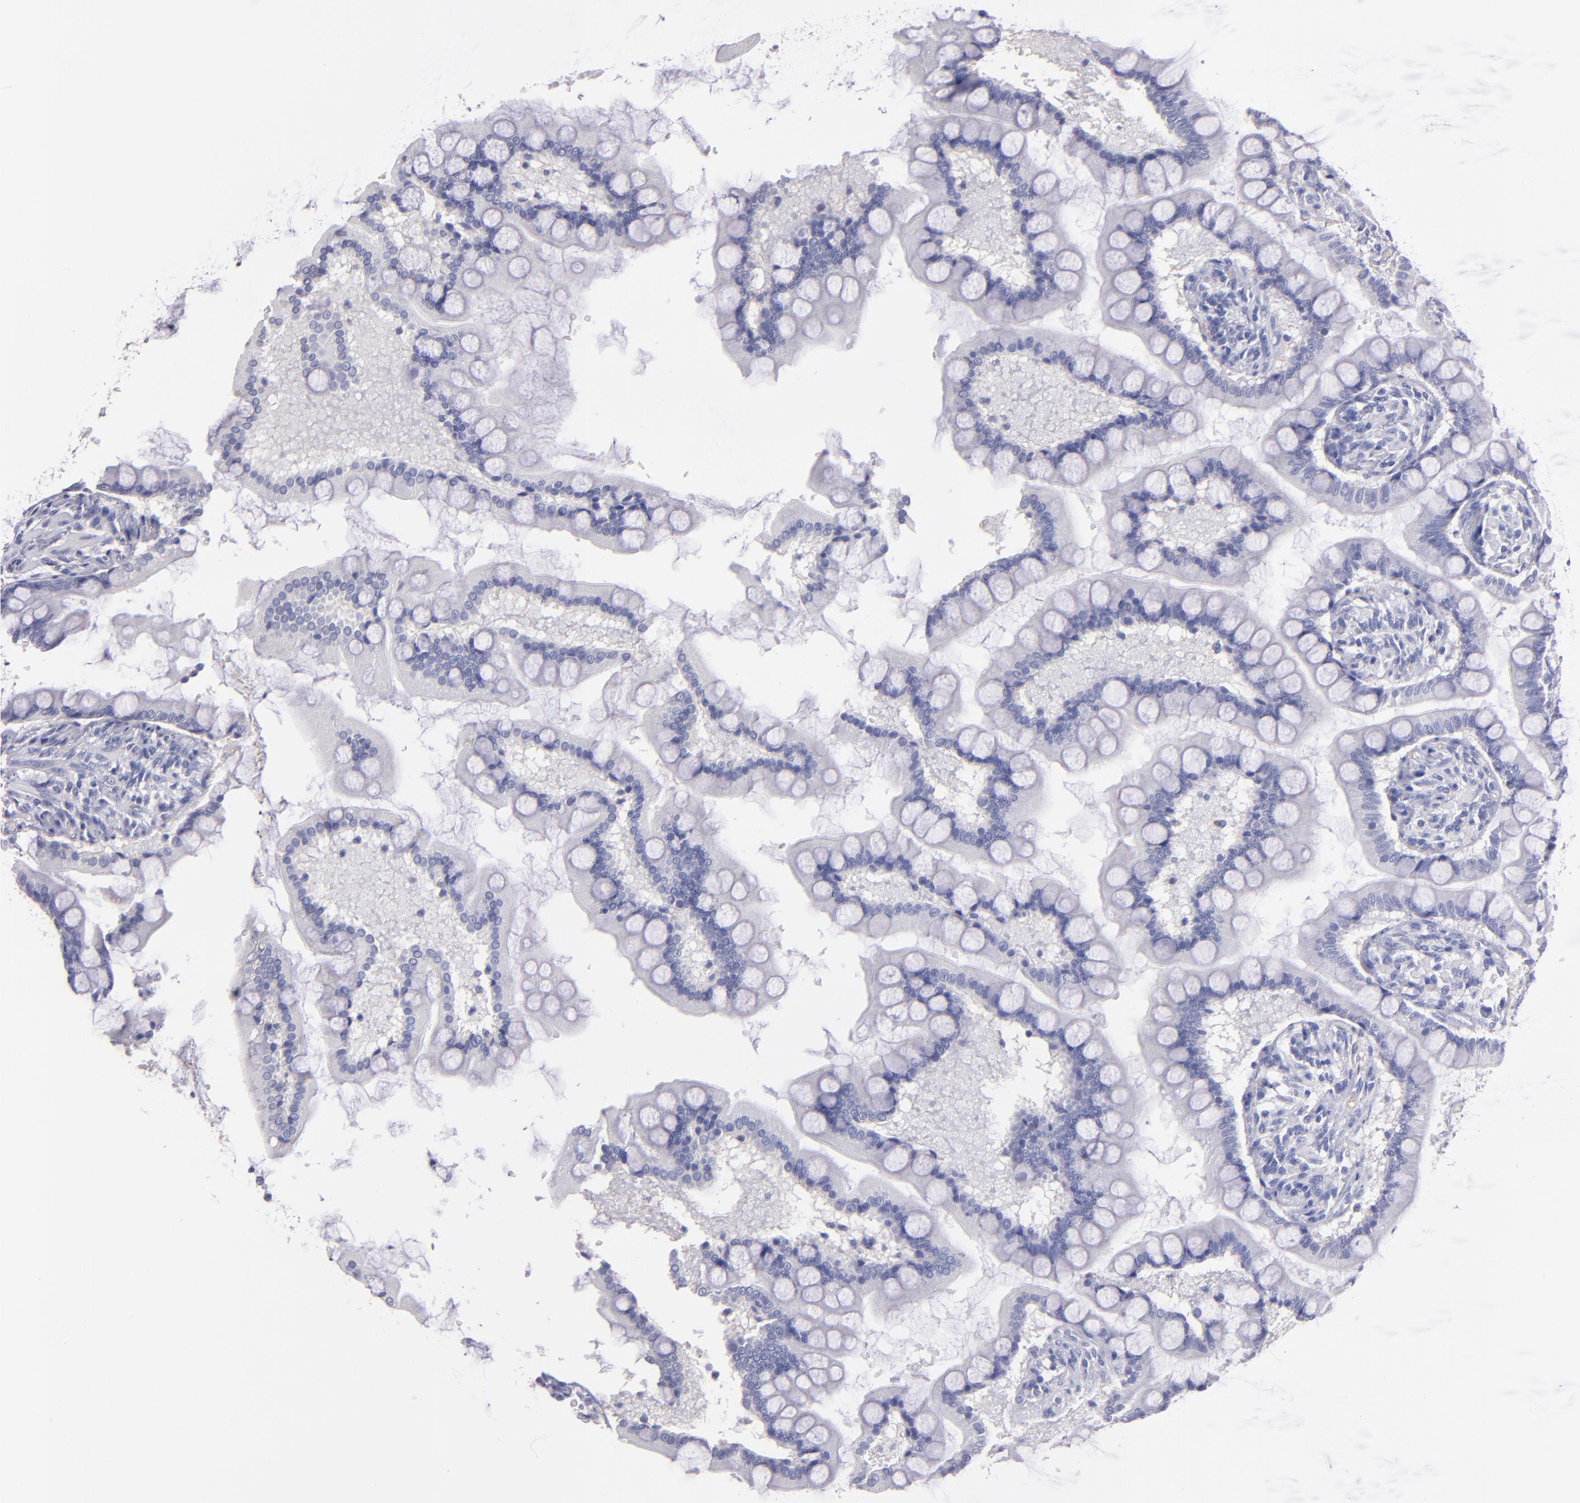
{"staining": {"intensity": "negative", "quantity": "none", "location": "none"}, "tissue": "small intestine", "cell_type": "Glandular cells", "image_type": "normal", "snomed": [{"axis": "morphology", "description": "Normal tissue, NOS"}, {"axis": "topography", "description": "Small intestine"}], "caption": "Immunohistochemistry histopathology image of unremarkable small intestine: human small intestine stained with DAB demonstrates no significant protein staining in glandular cells.", "gene": "TG", "patient": {"sex": "male", "age": 41}}